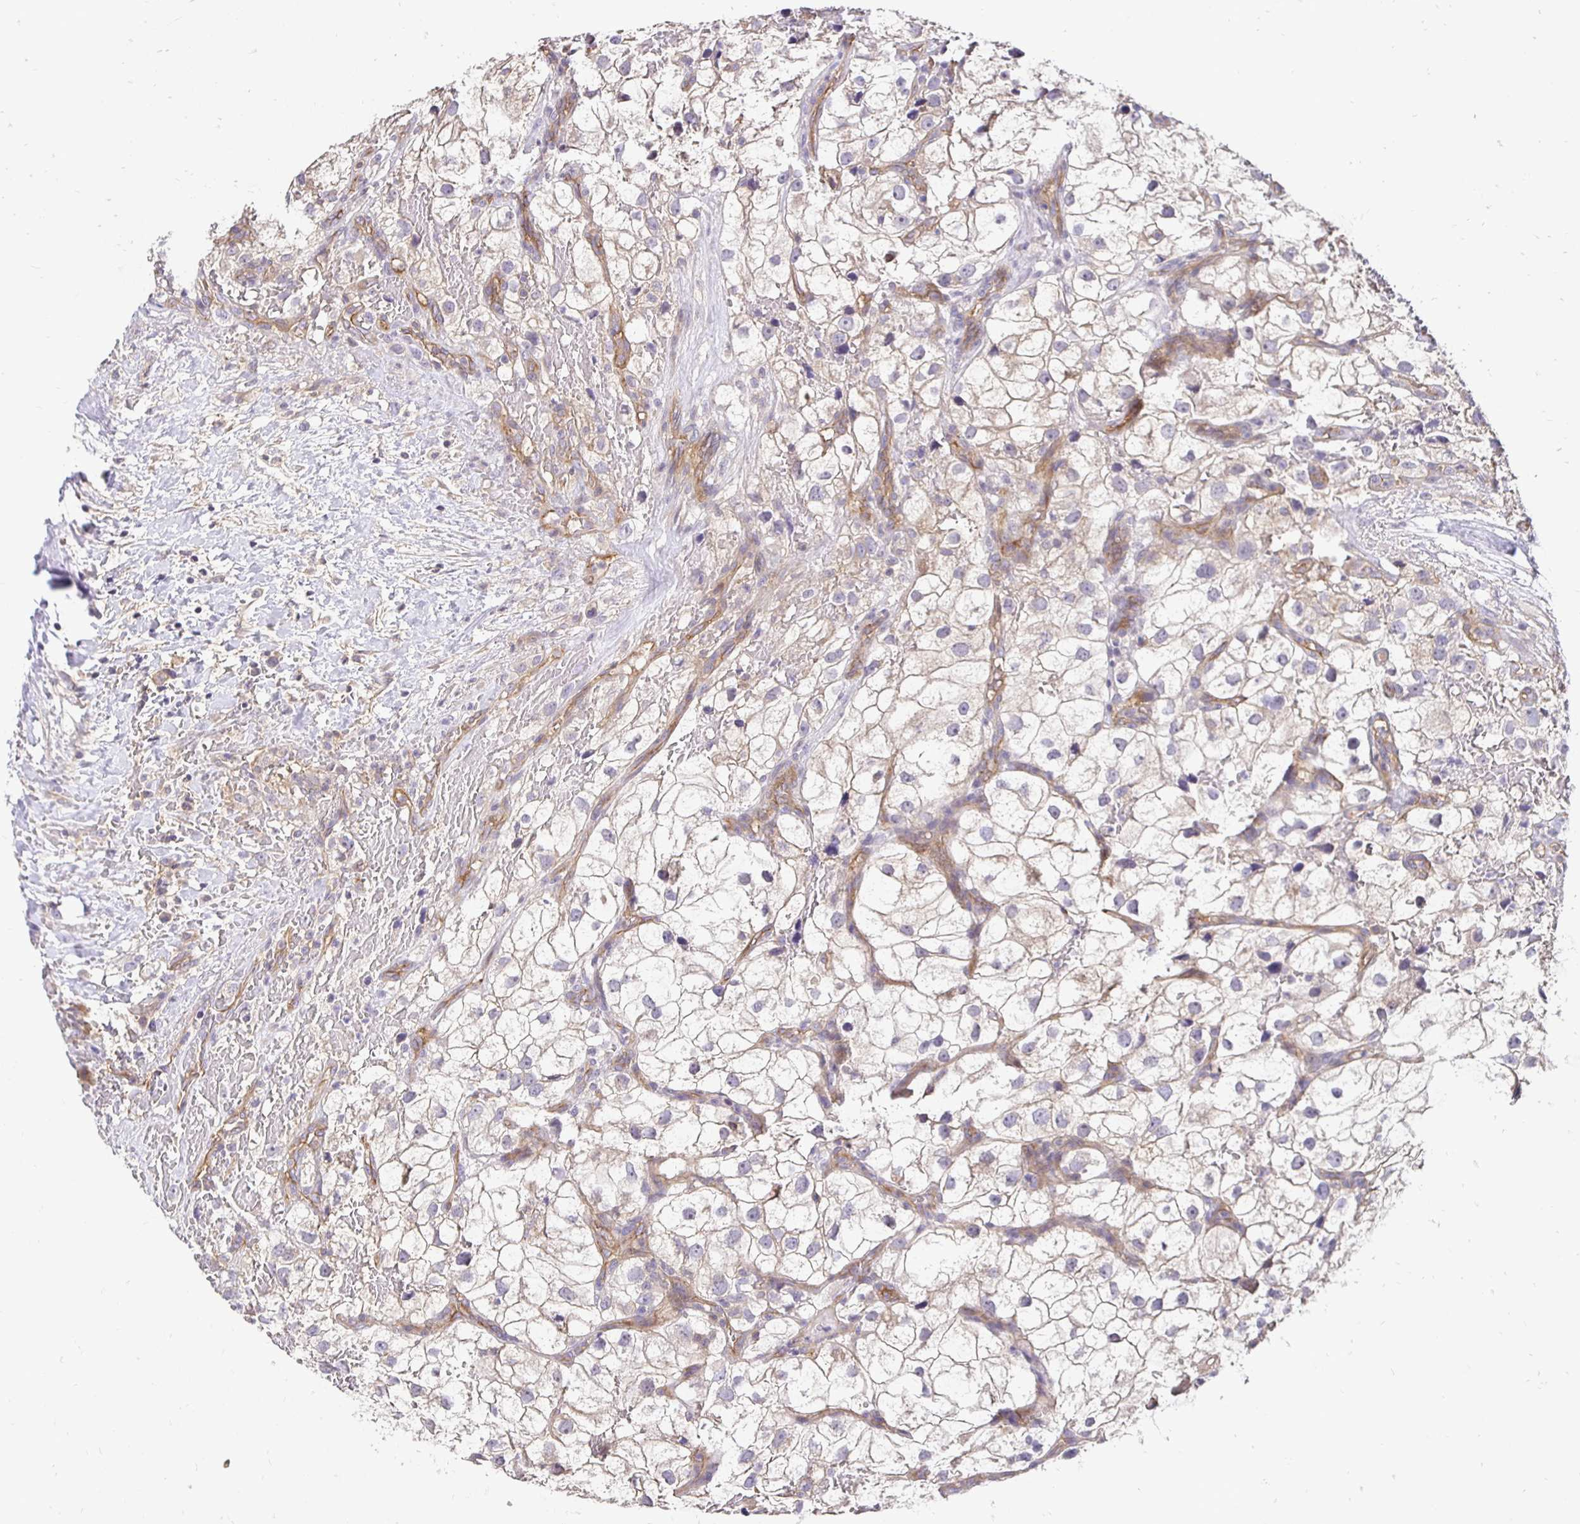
{"staining": {"intensity": "negative", "quantity": "none", "location": "none"}, "tissue": "renal cancer", "cell_type": "Tumor cells", "image_type": "cancer", "snomed": [{"axis": "morphology", "description": "Adenocarcinoma, NOS"}, {"axis": "topography", "description": "Kidney"}], "caption": "Tumor cells show no significant protein positivity in adenocarcinoma (renal).", "gene": "SLC9A1", "patient": {"sex": "male", "age": 59}}